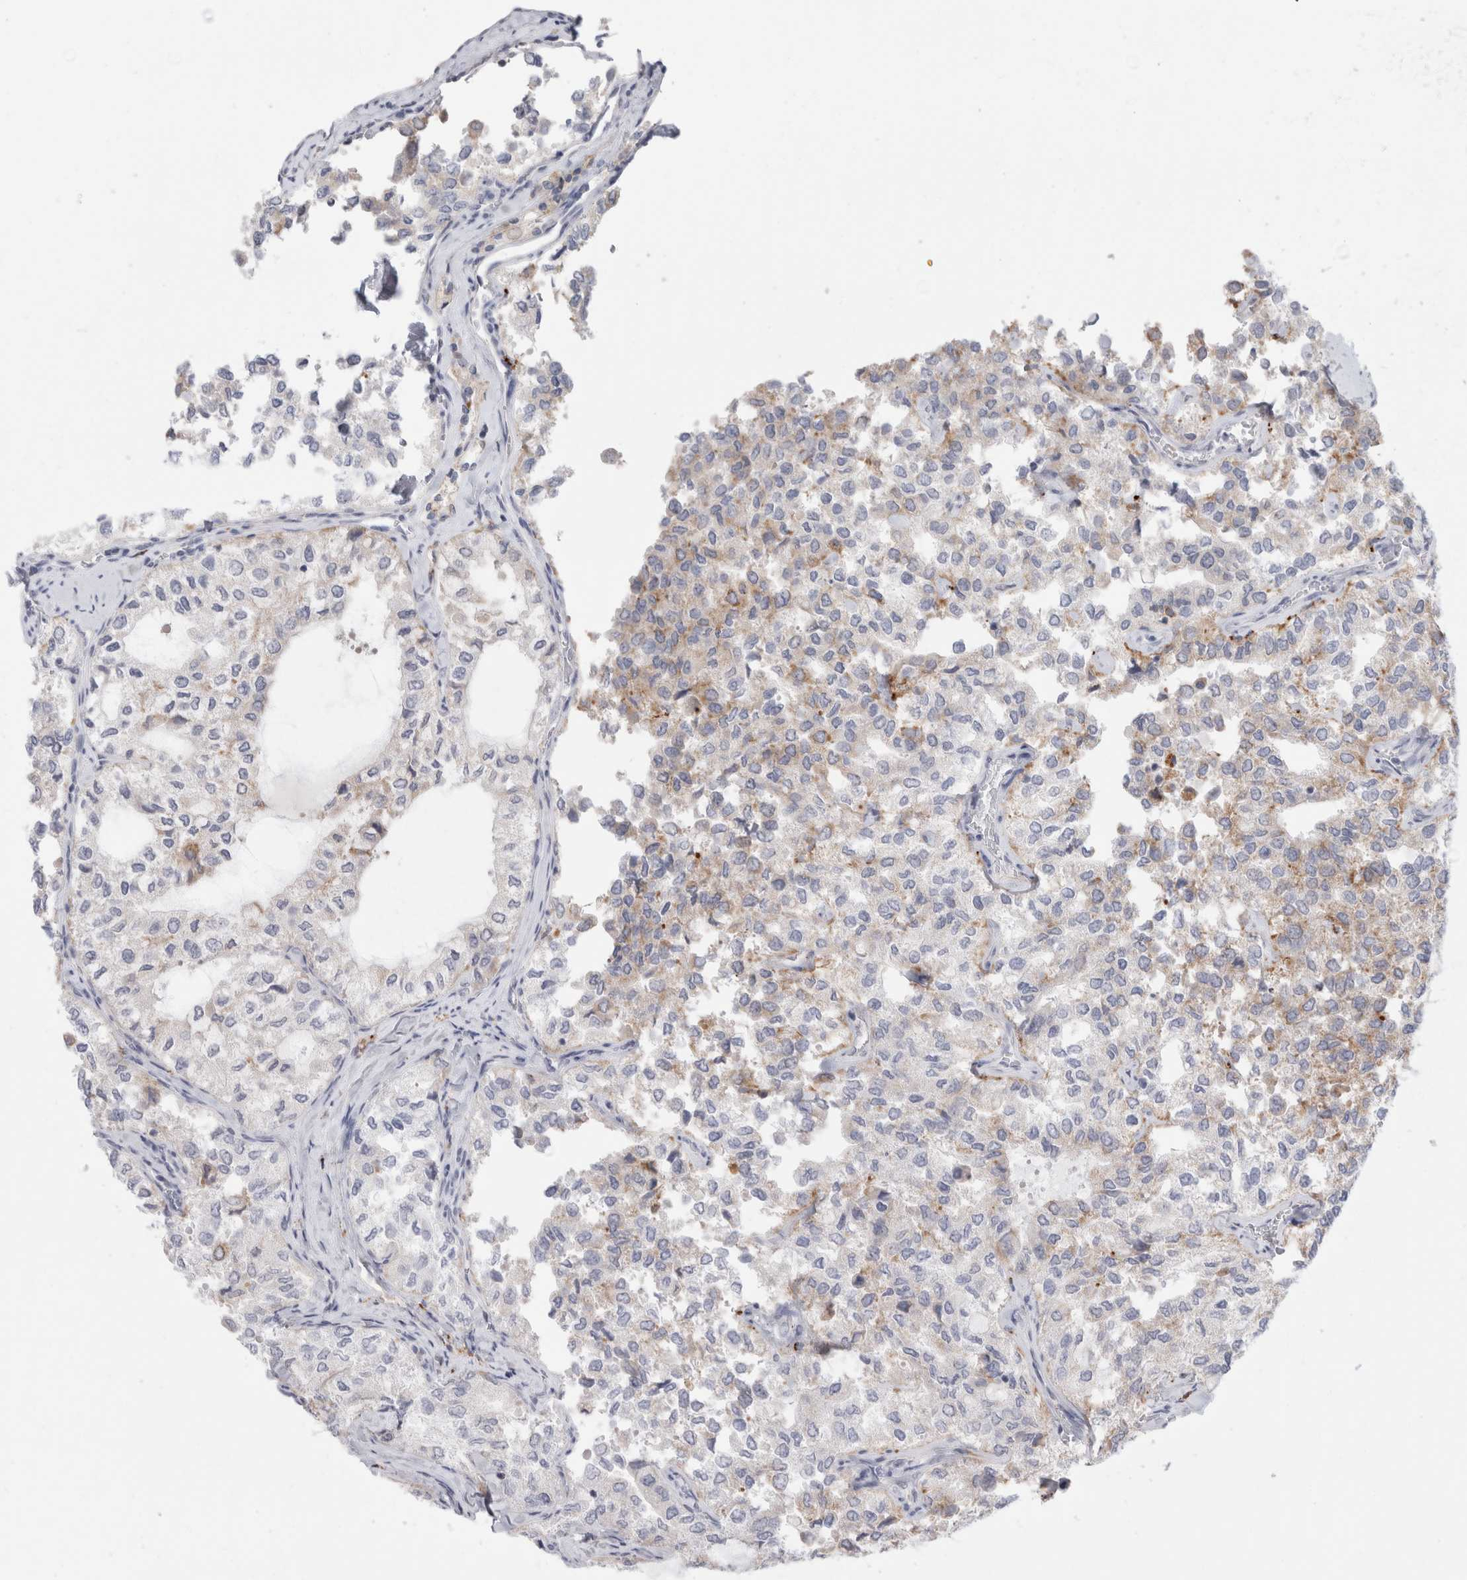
{"staining": {"intensity": "weak", "quantity": "25%-75%", "location": "cytoplasmic/membranous"}, "tissue": "thyroid cancer", "cell_type": "Tumor cells", "image_type": "cancer", "snomed": [{"axis": "morphology", "description": "Follicular adenoma carcinoma, NOS"}, {"axis": "topography", "description": "Thyroid gland"}], "caption": "A high-resolution micrograph shows immunohistochemistry (IHC) staining of follicular adenoma carcinoma (thyroid), which shows weak cytoplasmic/membranous expression in approximately 25%-75% of tumor cells.", "gene": "ANKMY1", "patient": {"sex": "male", "age": 75}}